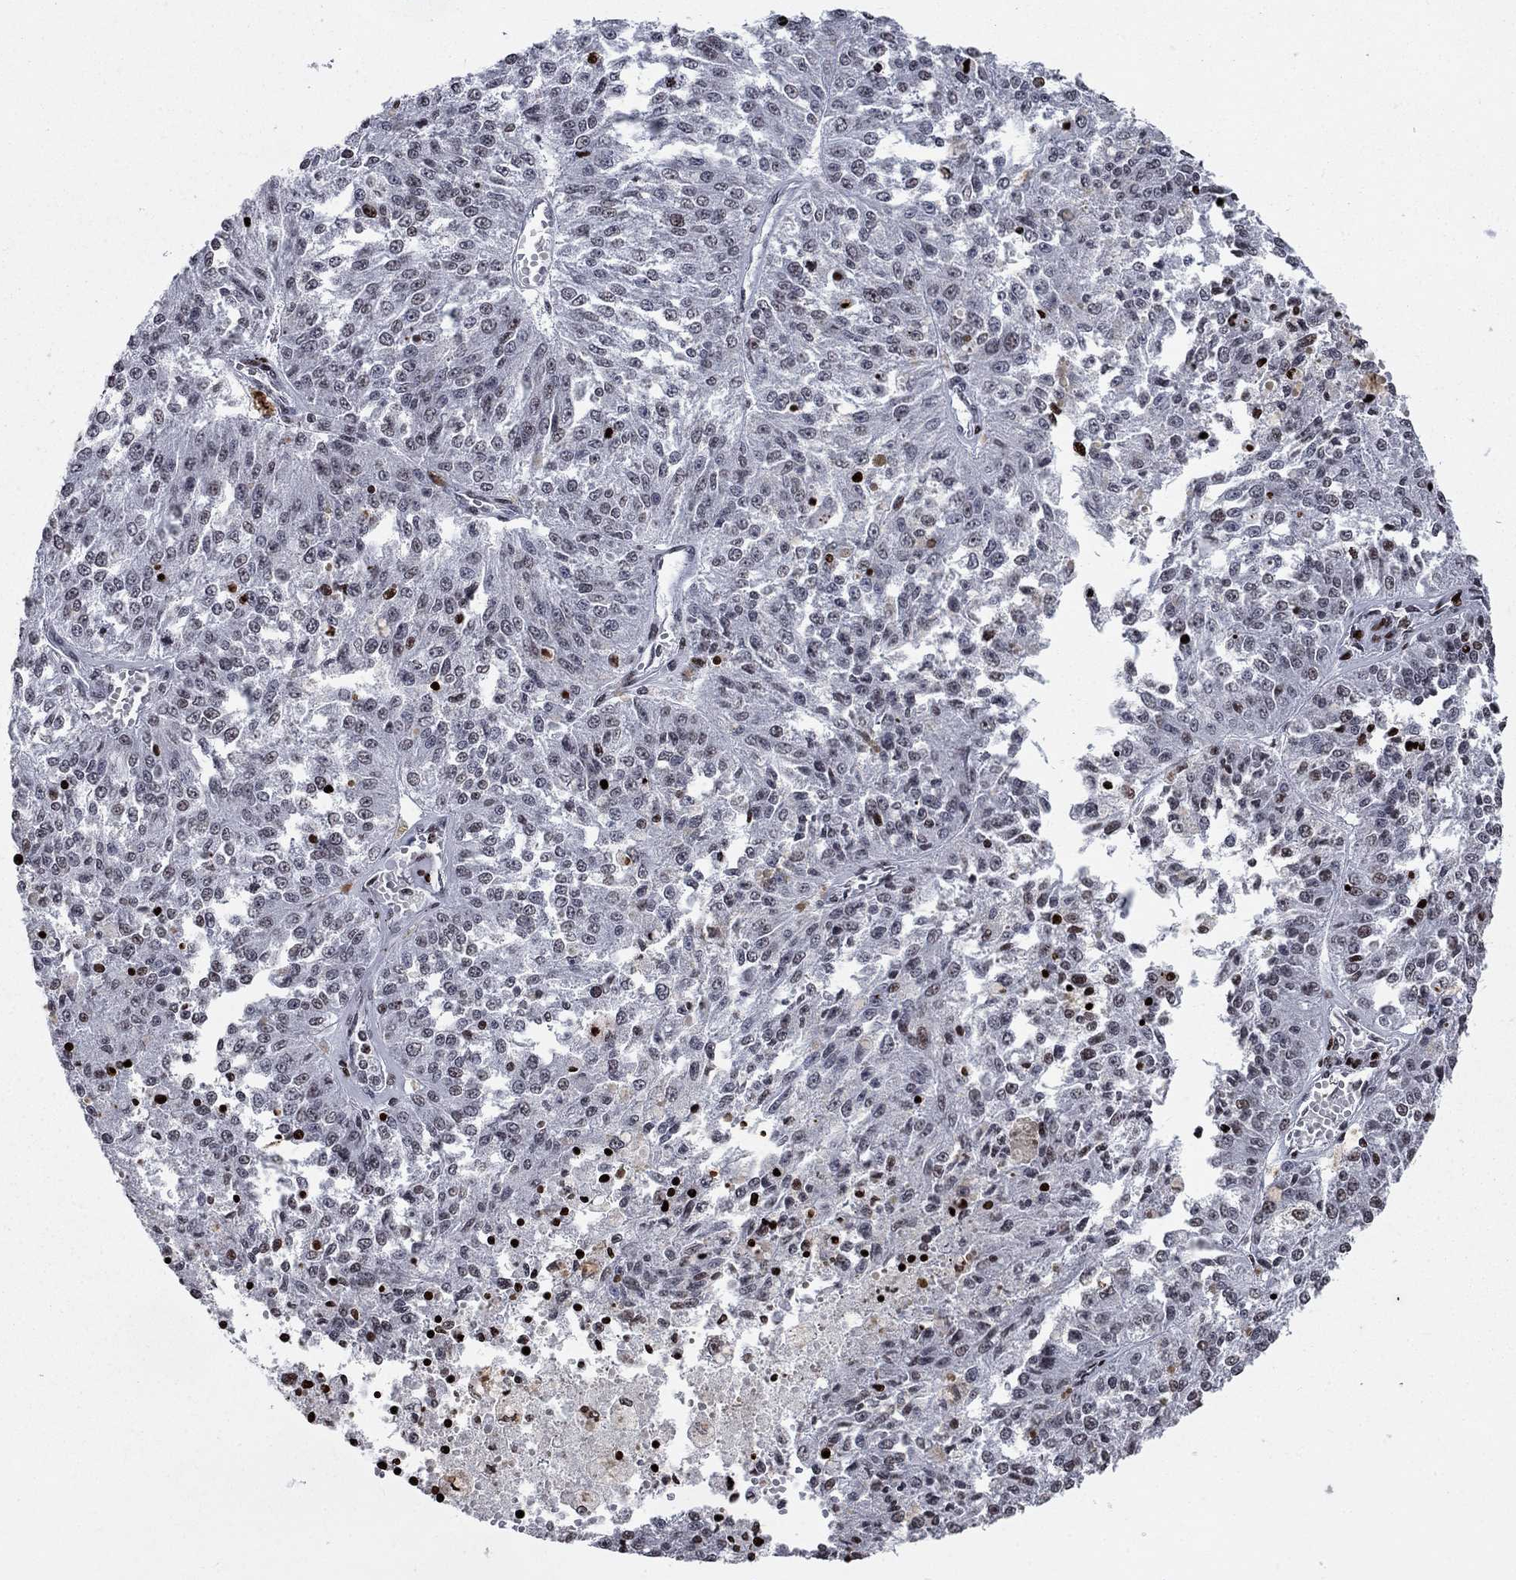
{"staining": {"intensity": "negative", "quantity": "none", "location": "none"}, "tissue": "melanoma", "cell_type": "Tumor cells", "image_type": "cancer", "snomed": [{"axis": "morphology", "description": "Malignant melanoma, Metastatic site"}, {"axis": "topography", "description": "Lymph node"}], "caption": "The histopathology image reveals no significant positivity in tumor cells of malignant melanoma (metastatic site).", "gene": "SRSF3", "patient": {"sex": "female", "age": 64}}